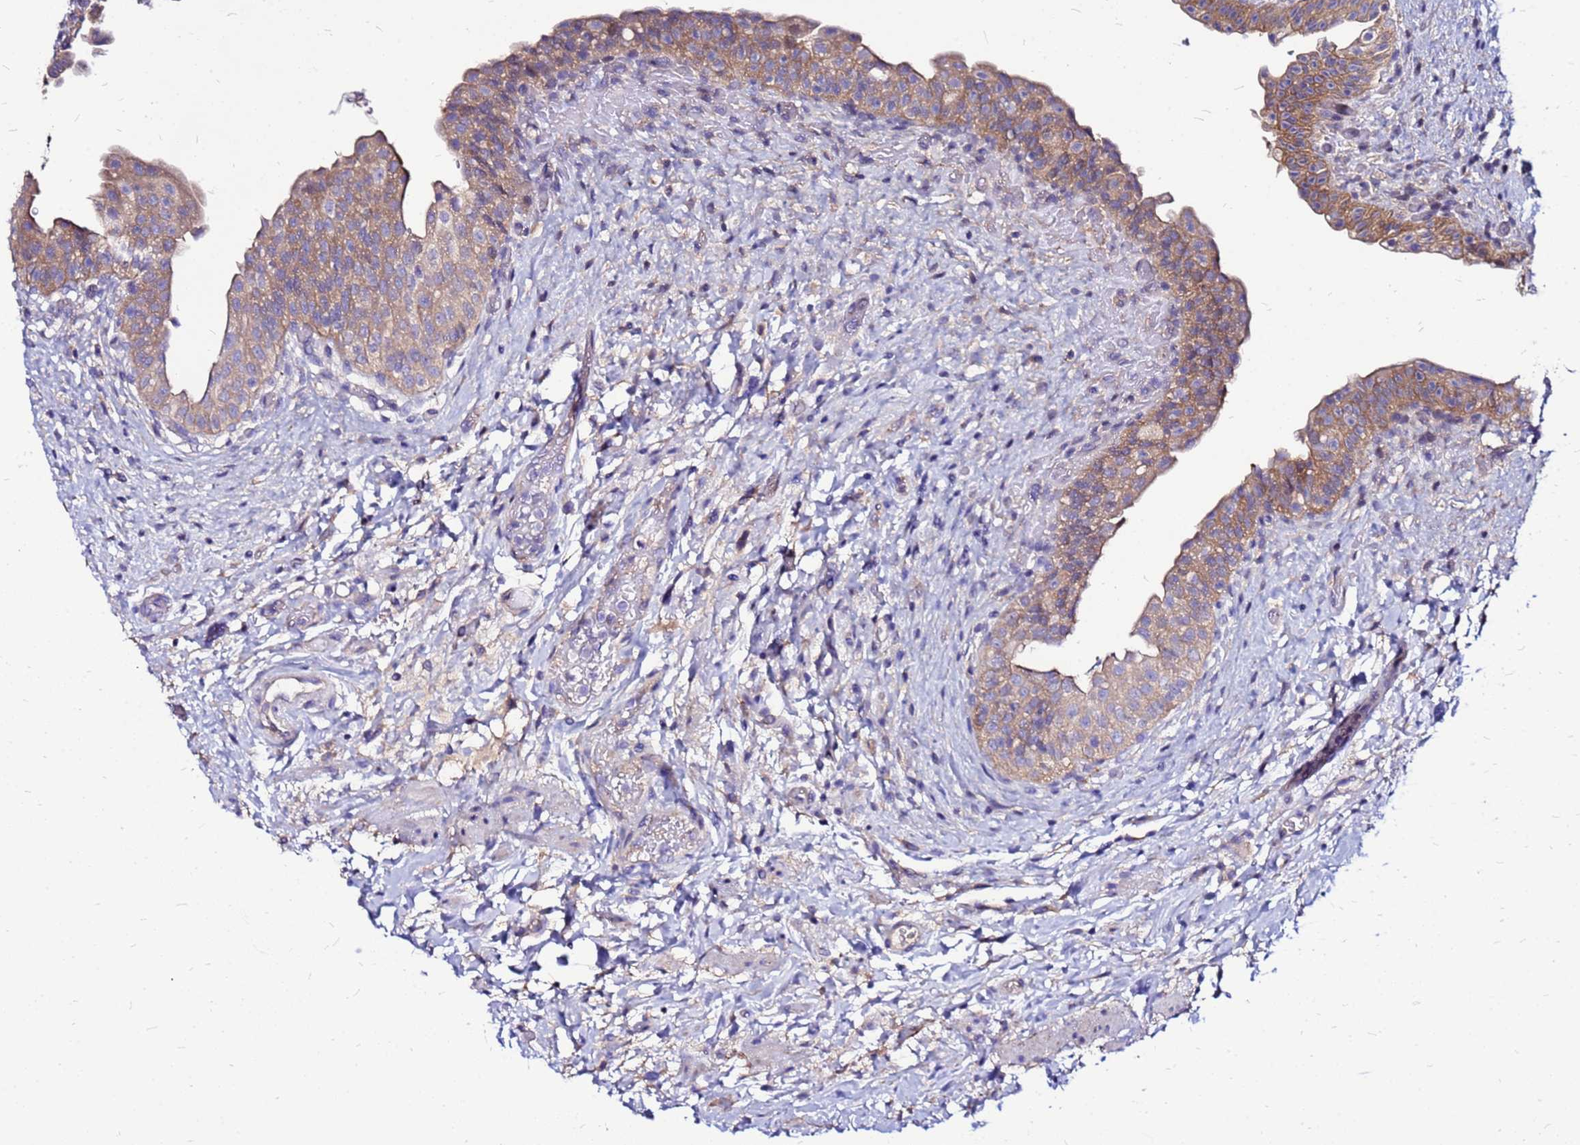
{"staining": {"intensity": "moderate", "quantity": "25%-75%", "location": "cytoplasmic/membranous"}, "tissue": "urinary bladder", "cell_type": "Urothelial cells", "image_type": "normal", "snomed": [{"axis": "morphology", "description": "Normal tissue, NOS"}, {"axis": "topography", "description": "Urinary bladder"}], "caption": "Urinary bladder stained for a protein (brown) displays moderate cytoplasmic/membranous positive positivity in approximately 25%-75% of urothelial cells.", "gene": "ARHGEF35", "patient": {"sex": "male", "age": 69}}